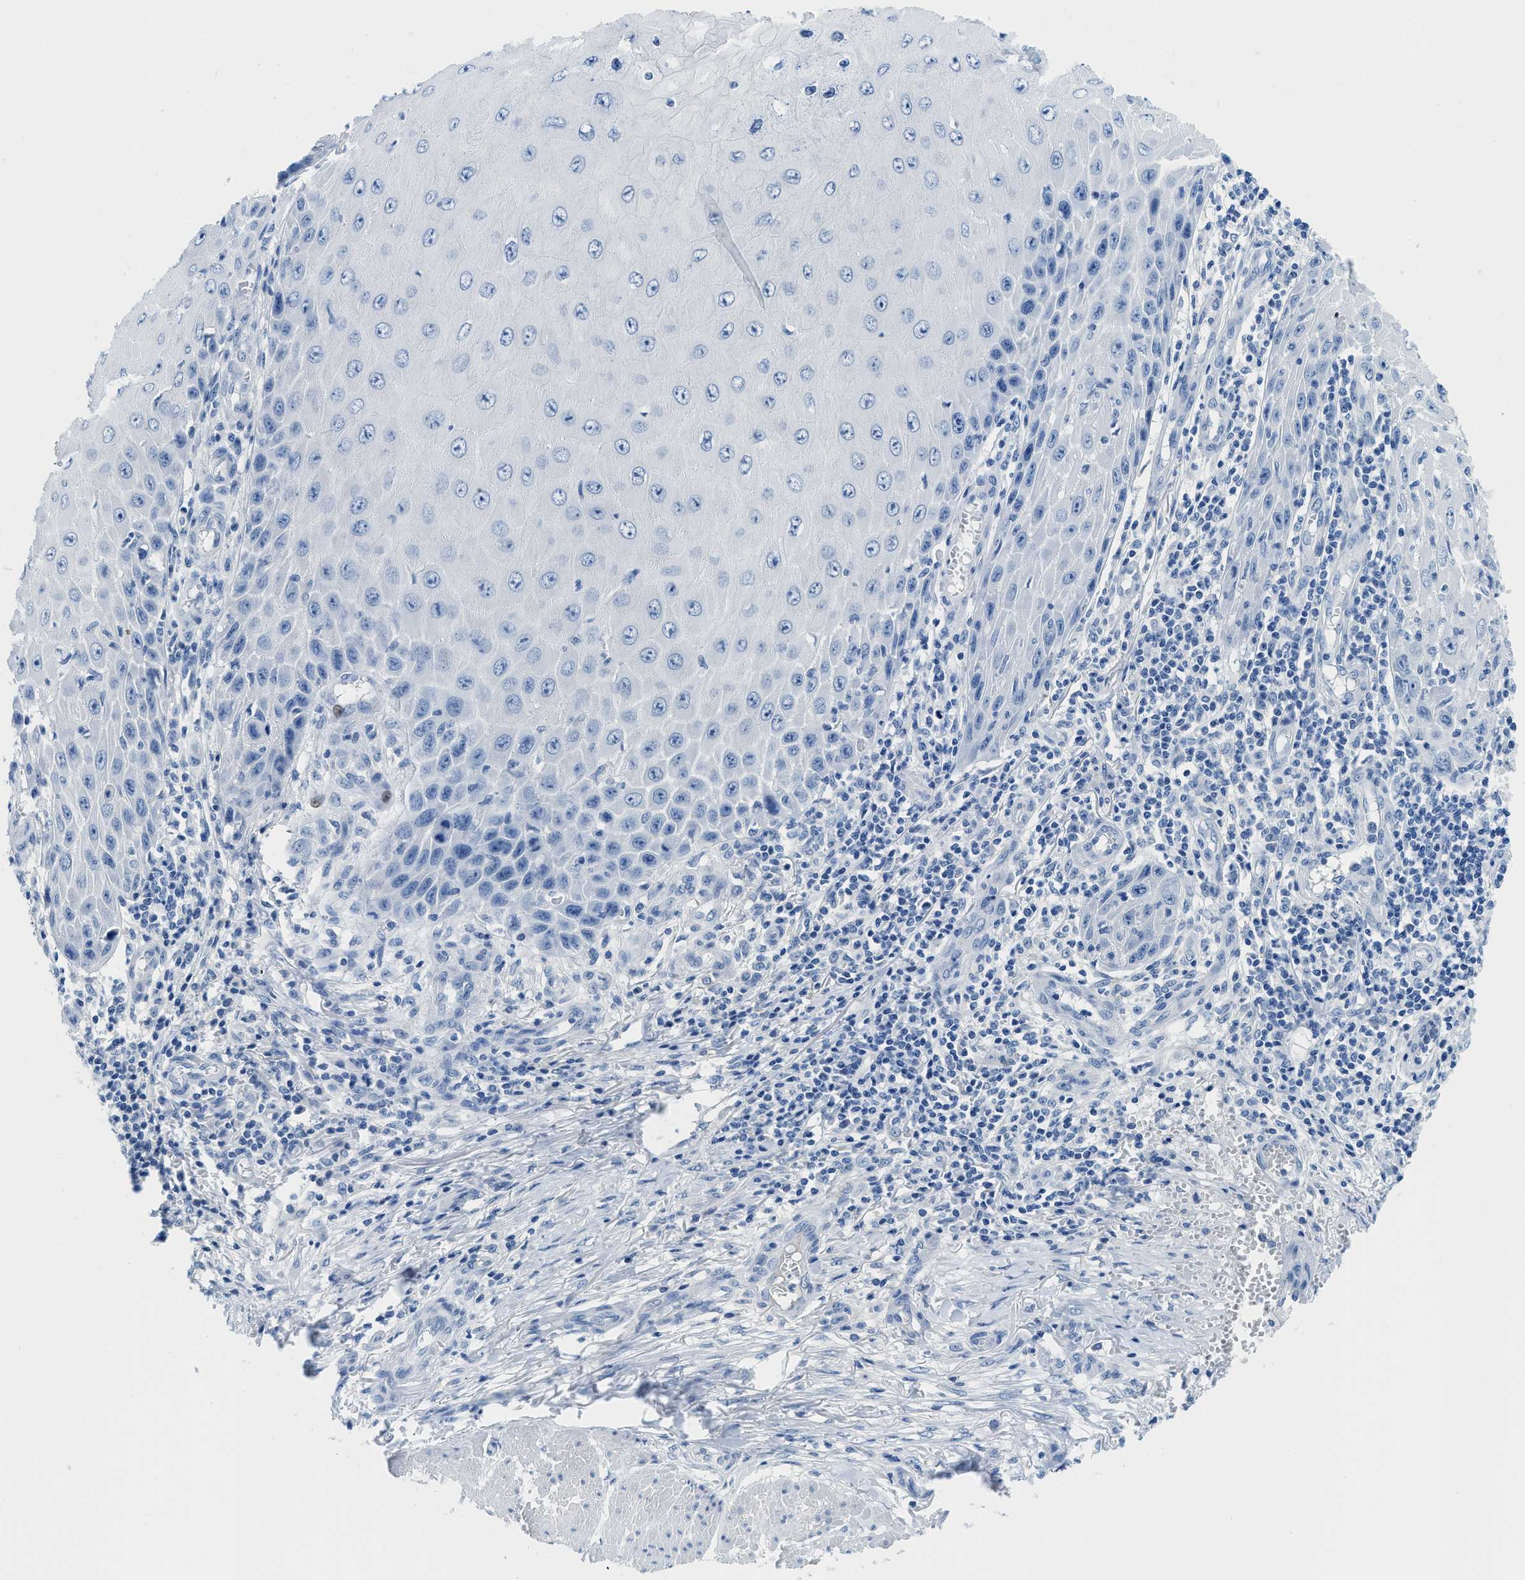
{"staining": {"intensity": "negative", "quantity": "none", "location": "none"}, "tissue": "skin cancer", "cell_type": "Tumor cells", "image_type": "cancer", "snomed": [{"axis": "morphology", "description": "Squamous cell carcinoma, NOS"}, {"axis": "topography", "description": "Skin"}], "caption": "High magnification brightfield microscopy of squamous cell carcinoma (skin) stained with DAB (brown) and counterstained with hematoxylin (blue): tumor cells show no significant expression. (DAB (3,3'-diaminobenzidine) immunohistochemistry visualized using brightfield microscopy, high magnification).", "gene": "MBL2", "patient": {"sex": "female", "age": 73}}